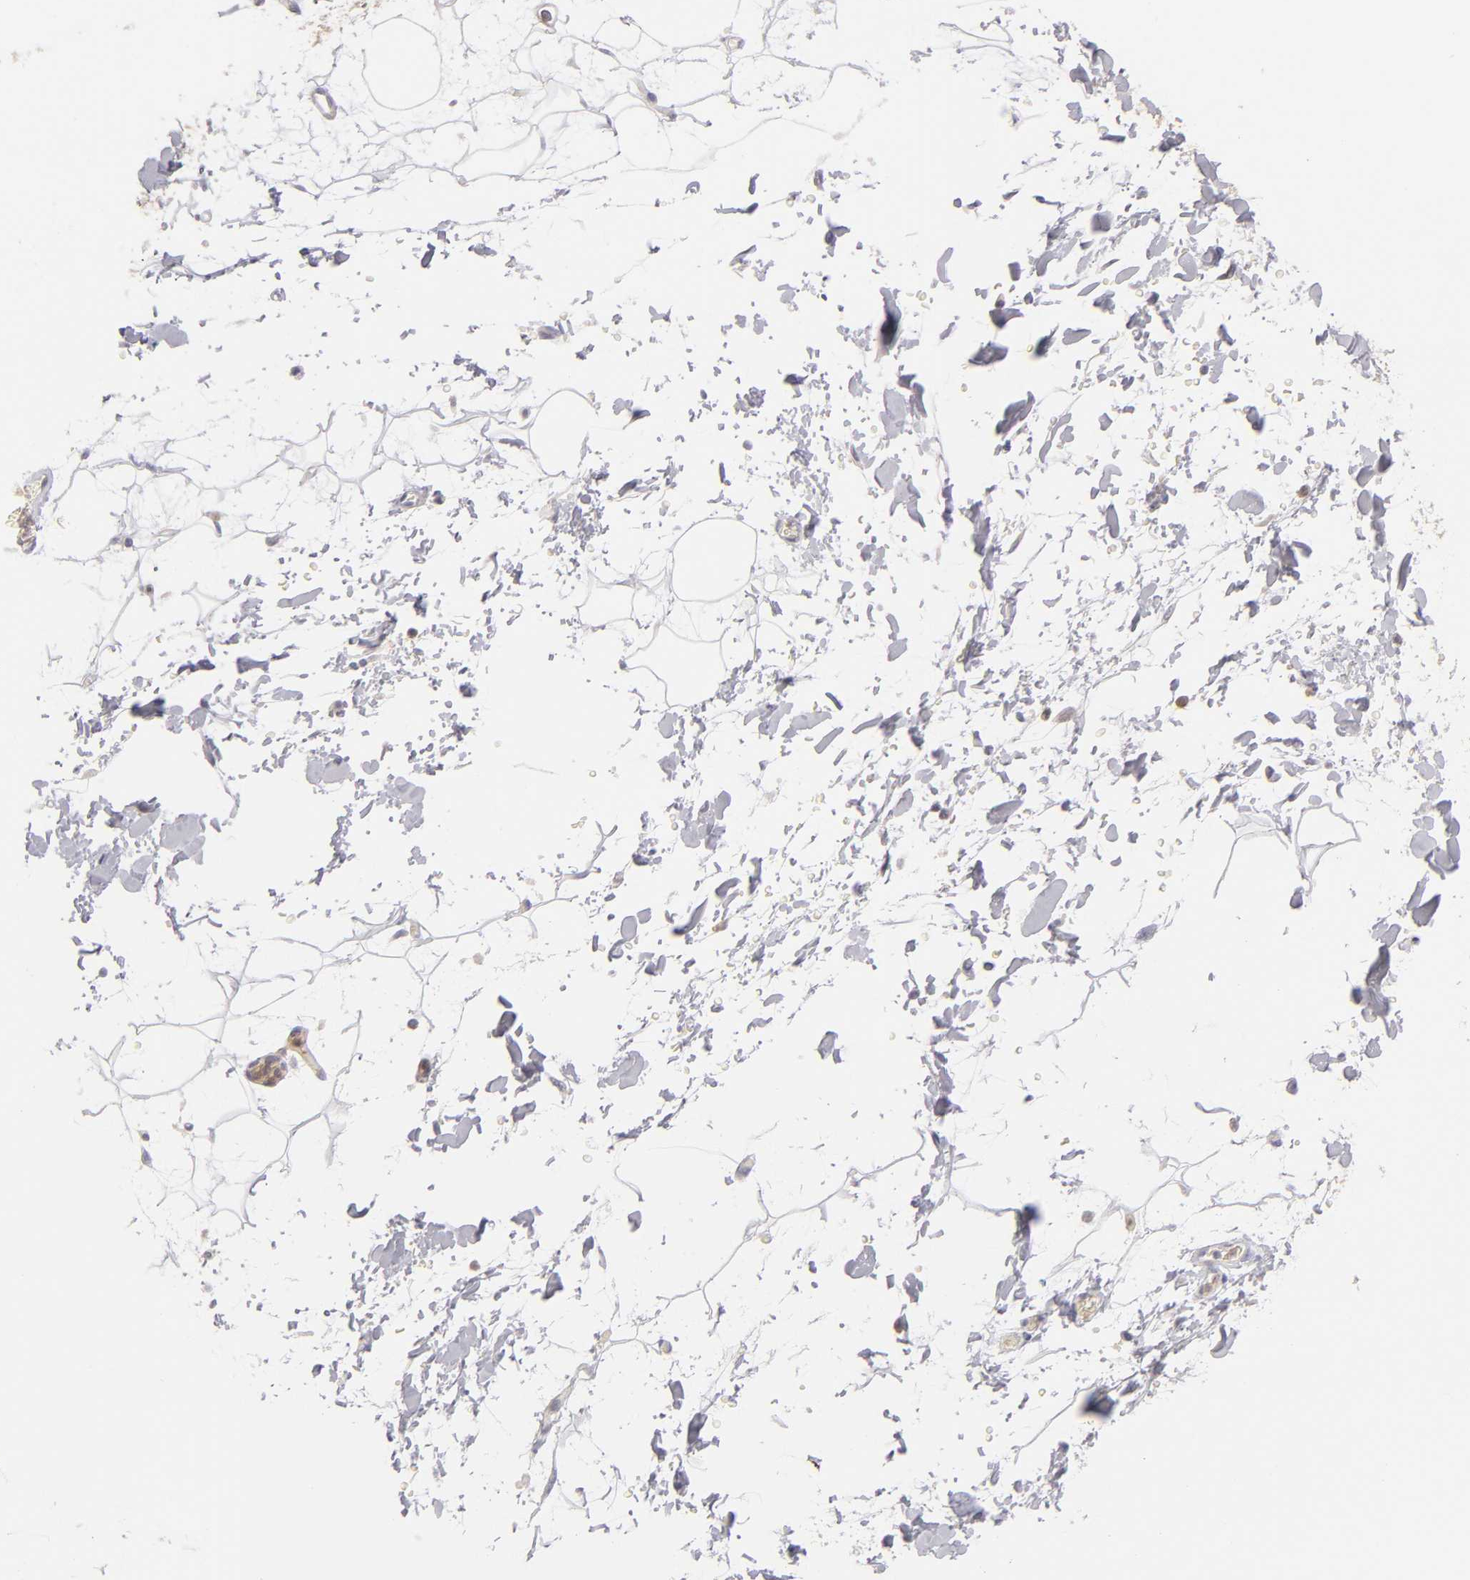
{"staining": {"intensity": "negative", "quantity": "none", "location": "none"}, "tissue": "adipose tissue", "cell_type": "Adipocytes", "image_type": "normal", "snomed": [{"axis": "morphology", "description": "Normal tissue, NOS"}, {"axis": "topography", "description": "Soft tissue"}], "caption": "IHC of normal human adipose tissue shows no positivity in adipocytes.", "gene": "MMP10", "patient": {"sex": "male", "age": 72}}